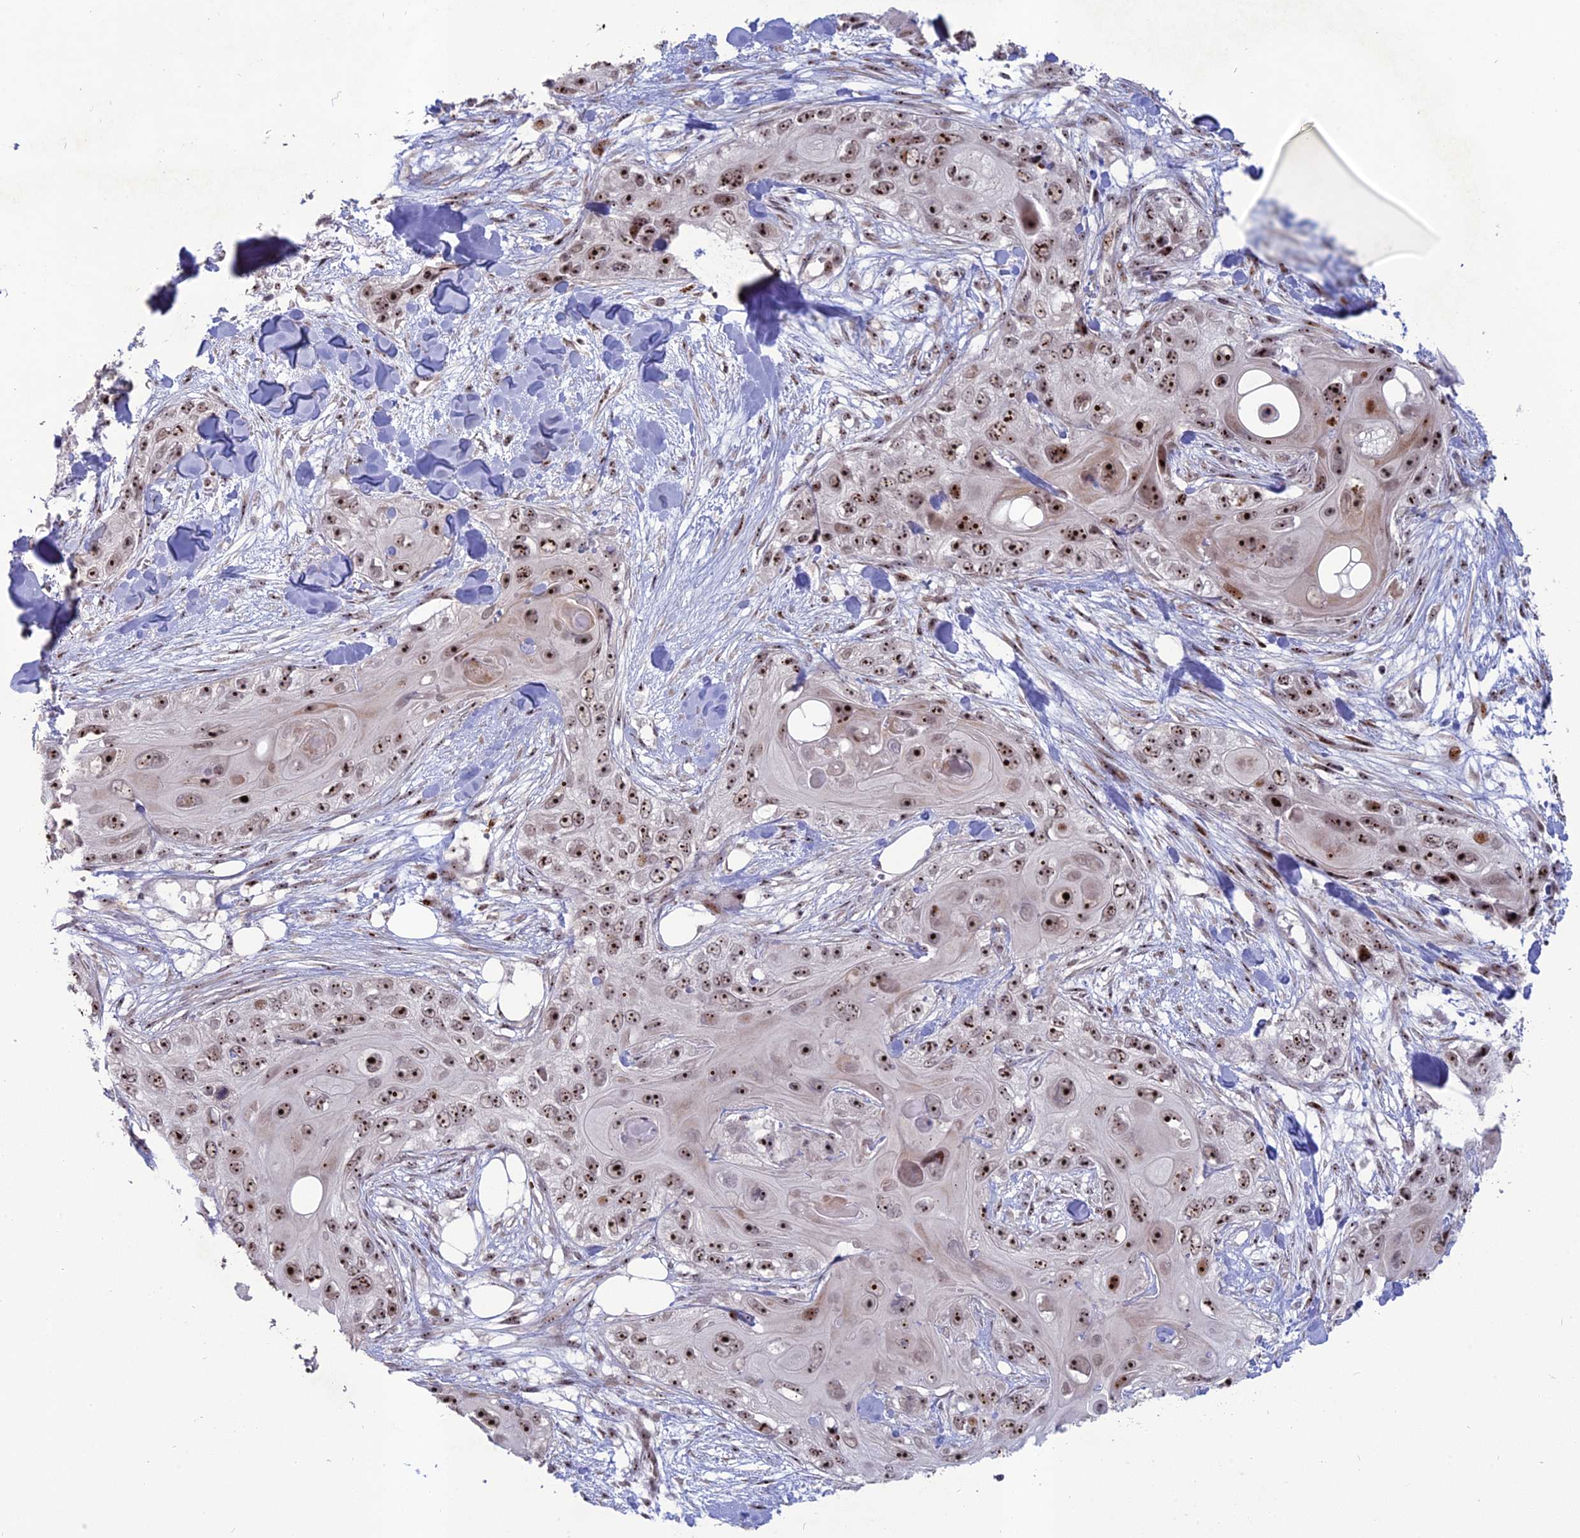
{"staining": {"intensity": "strong", "quantity": ">75%", "location": "nuclear"}, "tissue": "skin cancer", "cell_type": "Tumor cells", "image_type": "cancer", "snomed": [{"axis": "morphology", "description": "Normal tissue, NOS"}, {"axis": "morphology", "description": "Squamous cell carcinoma, NOS"}, {"axis": "topography", "description": "Skin"}], "caption": "Approximately >75% of tumor cells in skin cancer show strong nuclear protein expression as visualized by brown immunohistochemical staining.", "gene": "FAM131A", "patient": {"sex": "male", "age": 72}}